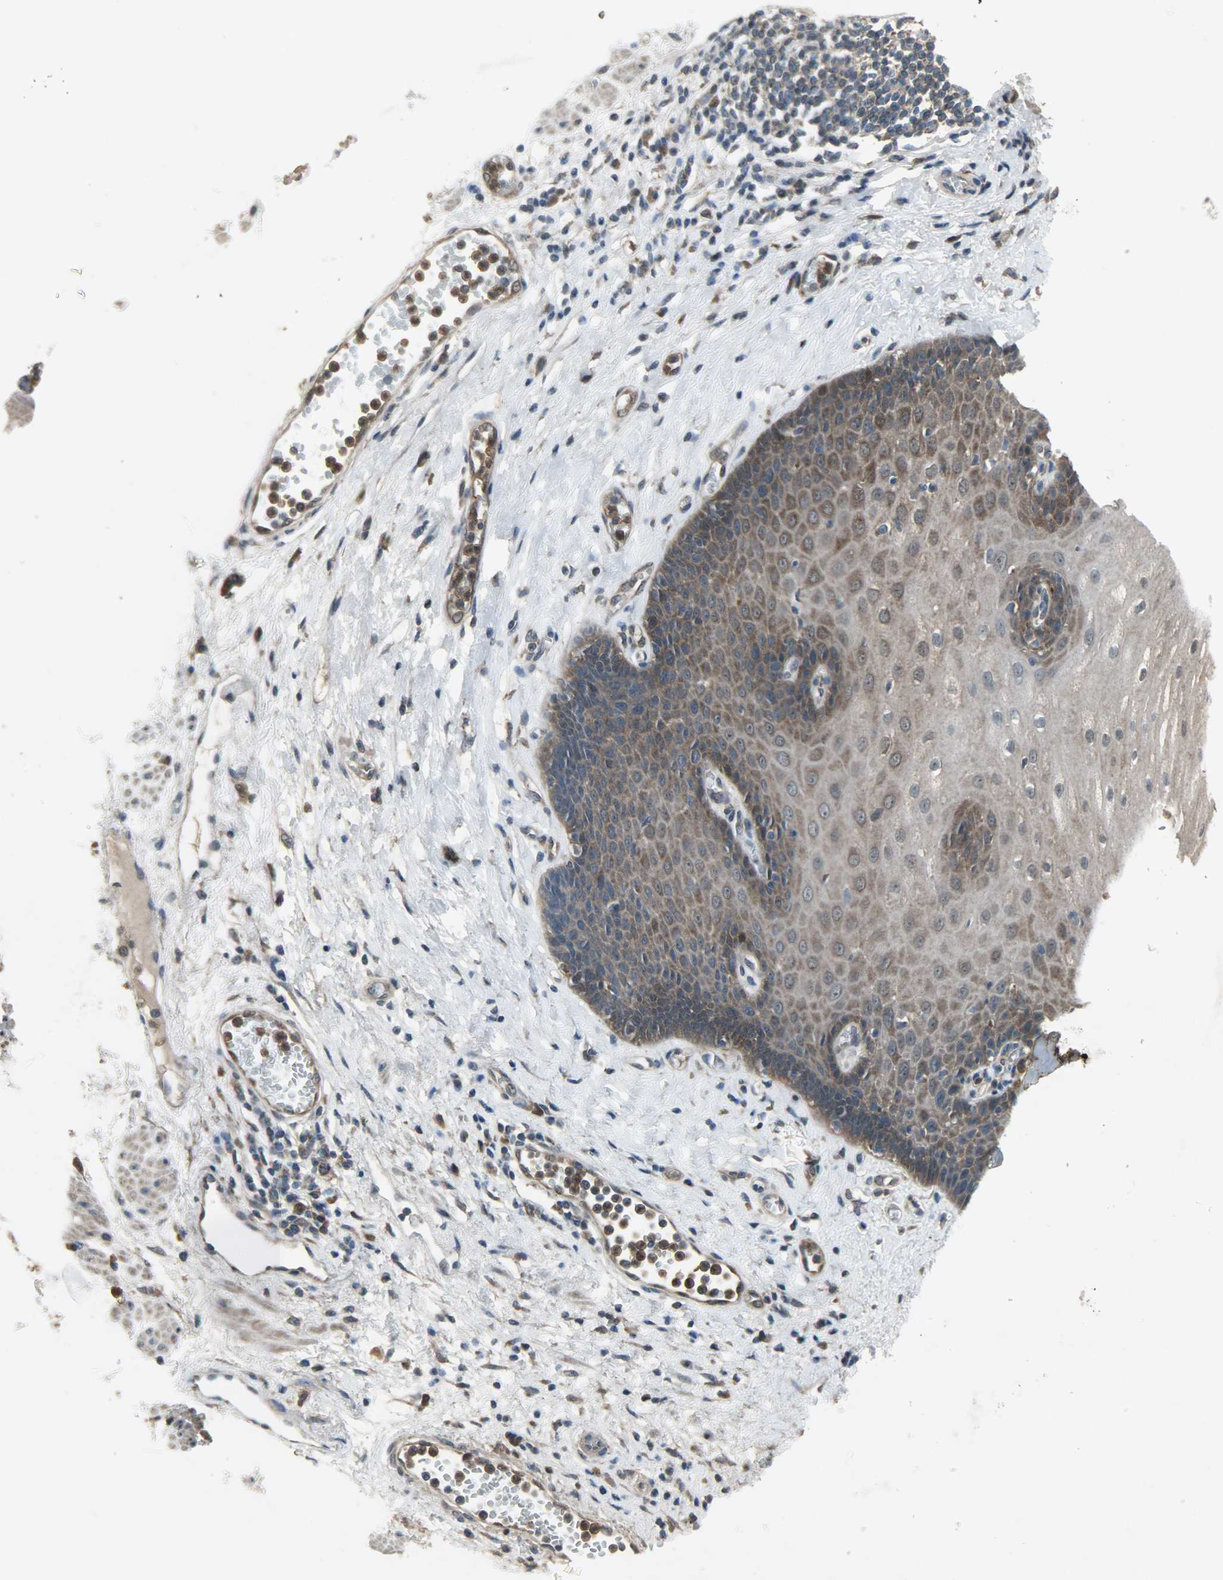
{"staining": {"intensity": "strong", "quantity": ">75%", "location": "cytoplasmic/membranous"}, "tissue": "esophagus", "cell_type": "Squamous epithelial cells", "image_type": "normal", "snomed": [{"axis": "morphology", "description": "Normal tissue, NOS"}, {"axis": "morphology", "description": "Squamous cell carcinoma, NOS"}, {"axis": "topography", "description": "Esophagus"}], "caption": "A histopathology image of esophagus stained for a protein reveals strong cytoplasmic/membranous brown staining in squamous epithelial cells.", "gene": "AMT", "patient": {"sex": "male", "age": 65}}